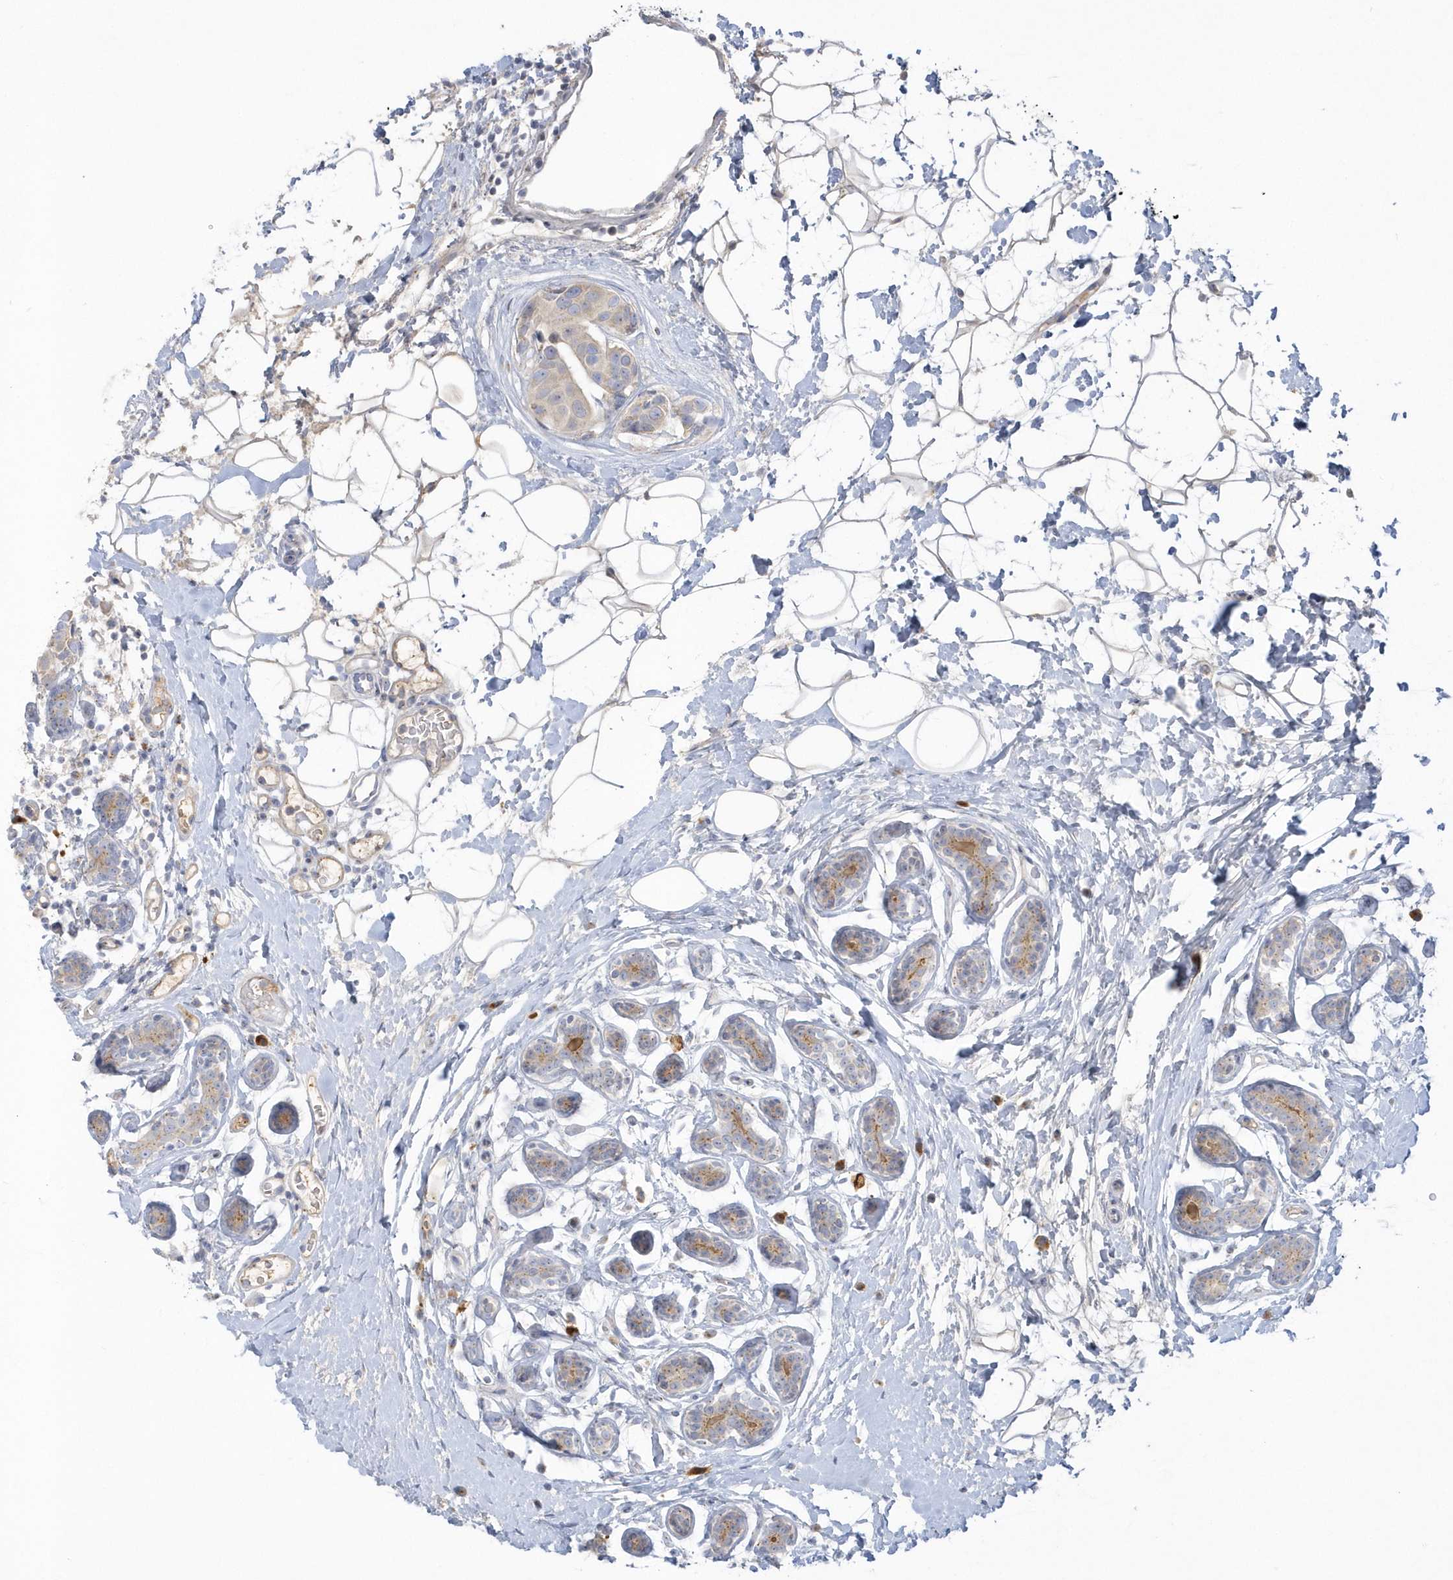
{"staining": {"intensity": "weak", "quantity": ">75%", "location": "cytoplasmic/membranous"}, "tissue": "breast cancer", "cell_type": "Tumor cells", "image_type": "cancer", "snomed": [{"axis": "morphology", "description": "Normal tissue, NOS"}, {"axis": "morphology", "description": "Duct carcinoma"}, {"axis": "topography", "description": "Breast"}], "caption": "An IHC histopathology image of neoplastic tissue is shown. Protein staining in brown shows weak cytoplasmic/membranous positivity in intraductal carcinoma (breast) within tumor cells. The staining was performed using DAB (3,3'-diaminobenzidine) to visualize the protein expression in brown, while the nuclei were stained in blue with hematoxylin (Magnification: 20x).", "gene": "SEMA3D", "patient": {"sex": "female", "age": 39}}